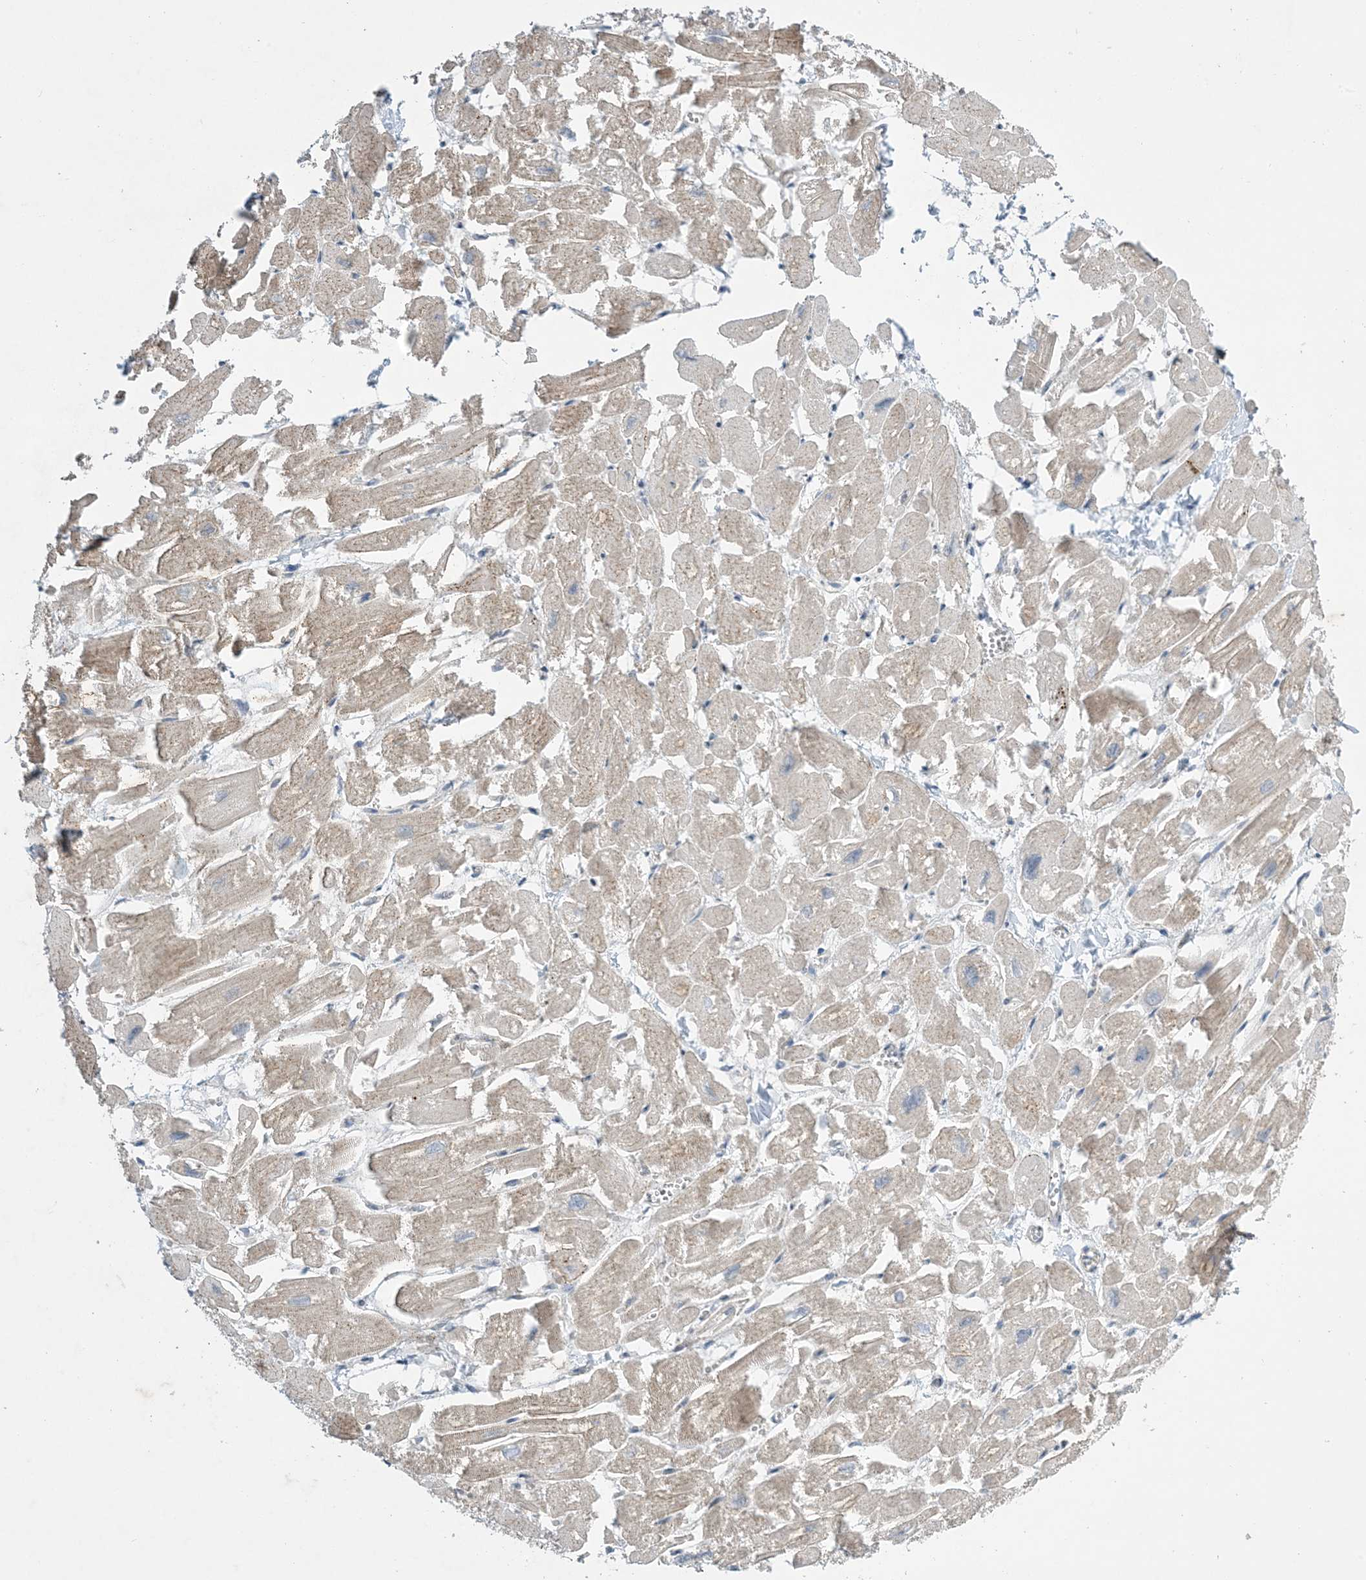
{"staining": {"intensity": "weak", "quantity": "<25%", "location": "cytoplasmic/membranous"}, "tissue": "heart muscle", "cell_type": "Cardiomyocytes", "image_type": "normal", "snomed": [{"axis": "morphology", "description": "Normal tissue, NOS"}, {"axis": "topography", "description": "Heart"}], "caption": "A high-resolution histopathology image shows immunohistochemistry (IHC) staining of unremarkable heart muscle, which demonstrates no significant staining in cardiomyocytes. The staining is performed using DAB (3,3'-diaminobenzidine) brown chromogen with nuclei counter-stained in using hematoxylin.", "gene": "TMSB4X", "patient": {"sex": "male", "age": 54}}